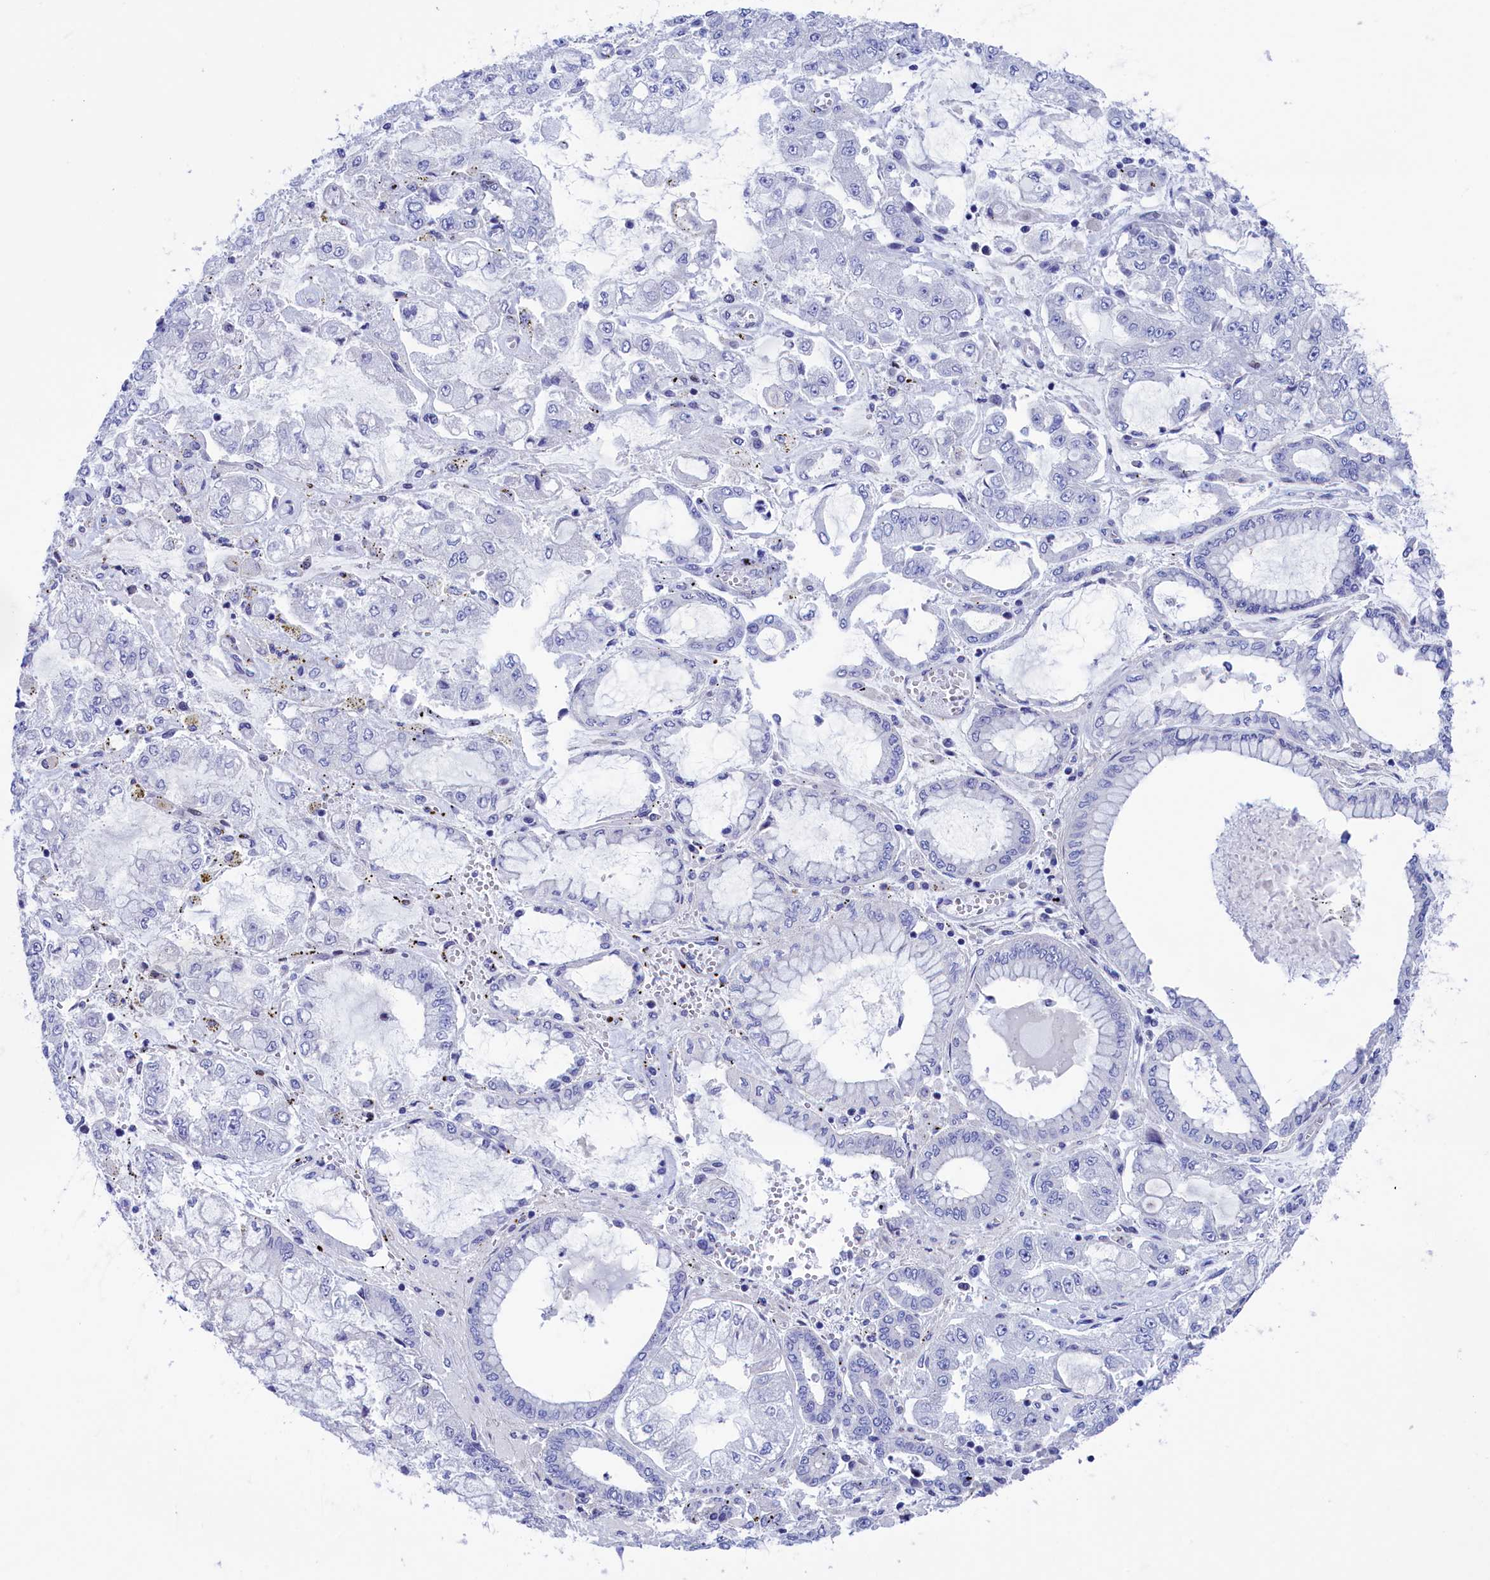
{"staining": {"intensity": "negative", "quantity": "none", "location": "none"}, "tissue": "stomach cancer", "cell_type": "Tumor cells", "image_type": "cancer", "snomed": [{"axis": "morphology", "description": "Adenocarcinoma, NOS"}, {"axis": "topography", "description": "Stomach"}], "caption": "There is no significant staining in tumor cells of stomach cancer (adenocarcinoma). (Stains: DAB immunohistochemistry (IHC) with hematoxylin counter stain, Microscopy: brightfield microscopy at high magnification).", "gene": "VPS35L", "patient": {"sex": "male", "age": 76}}